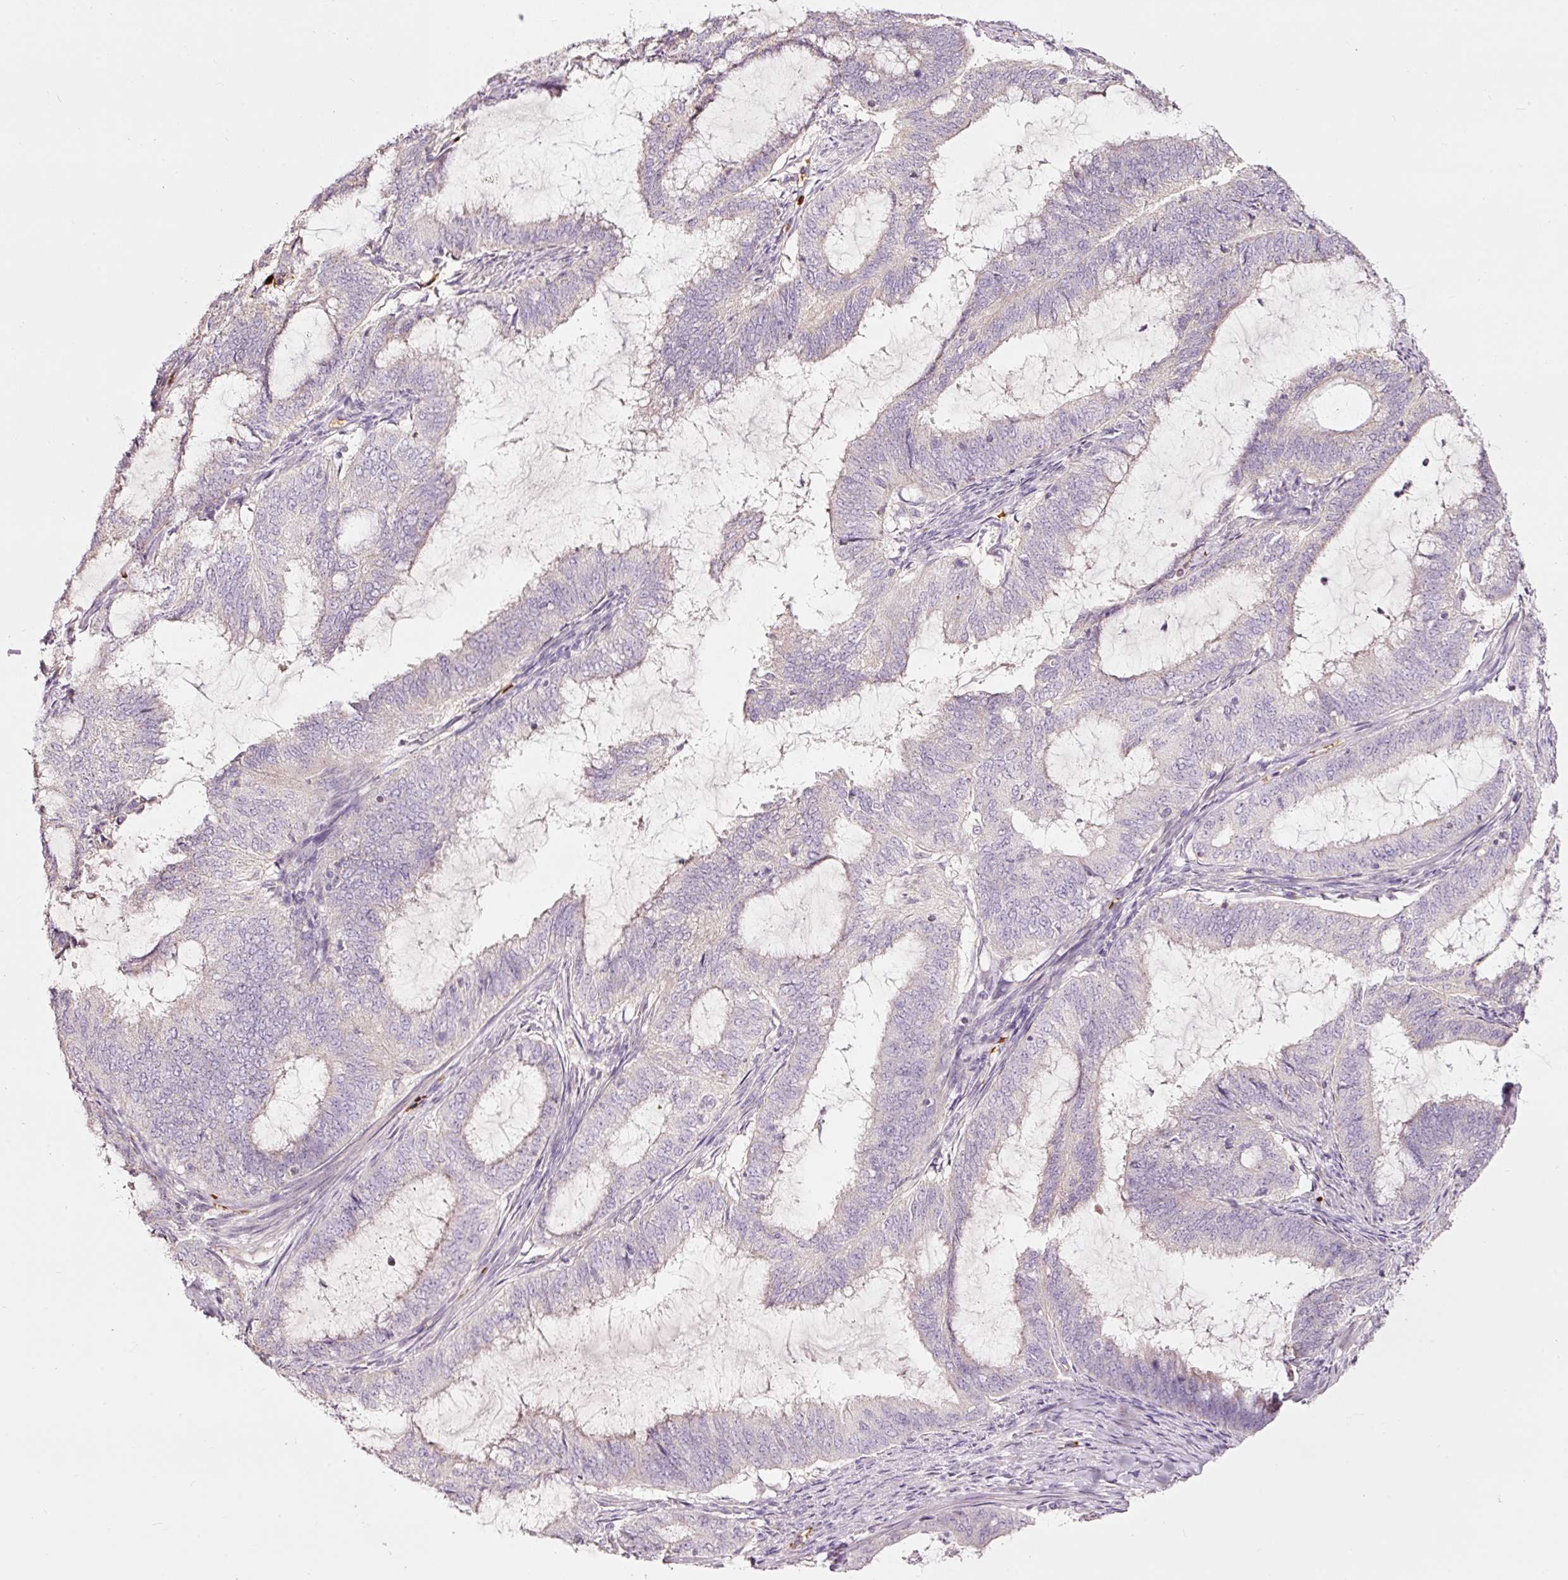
{"staining": {"intensity": "negative", "quantity": "none", "location": "none"}, "tissue": "endometrial cancer", "cell_type": "Tumor cells", "image_type": "cancer", "snomed": [{"axis": "morphology", "description": "Adenocarcinoma, NOS"}, {"axis": "topography", "description": "Endometrium"}], "caption": "High magnification brightfield microscopy of adenocarcinoma (endometrial) stained with DAB (brown) and counterstained with hematoxylin (blue): tumor cells show no significant expression.", "gene": "LDHAL6B", "patient": {"sex": "female", "age": 51}}